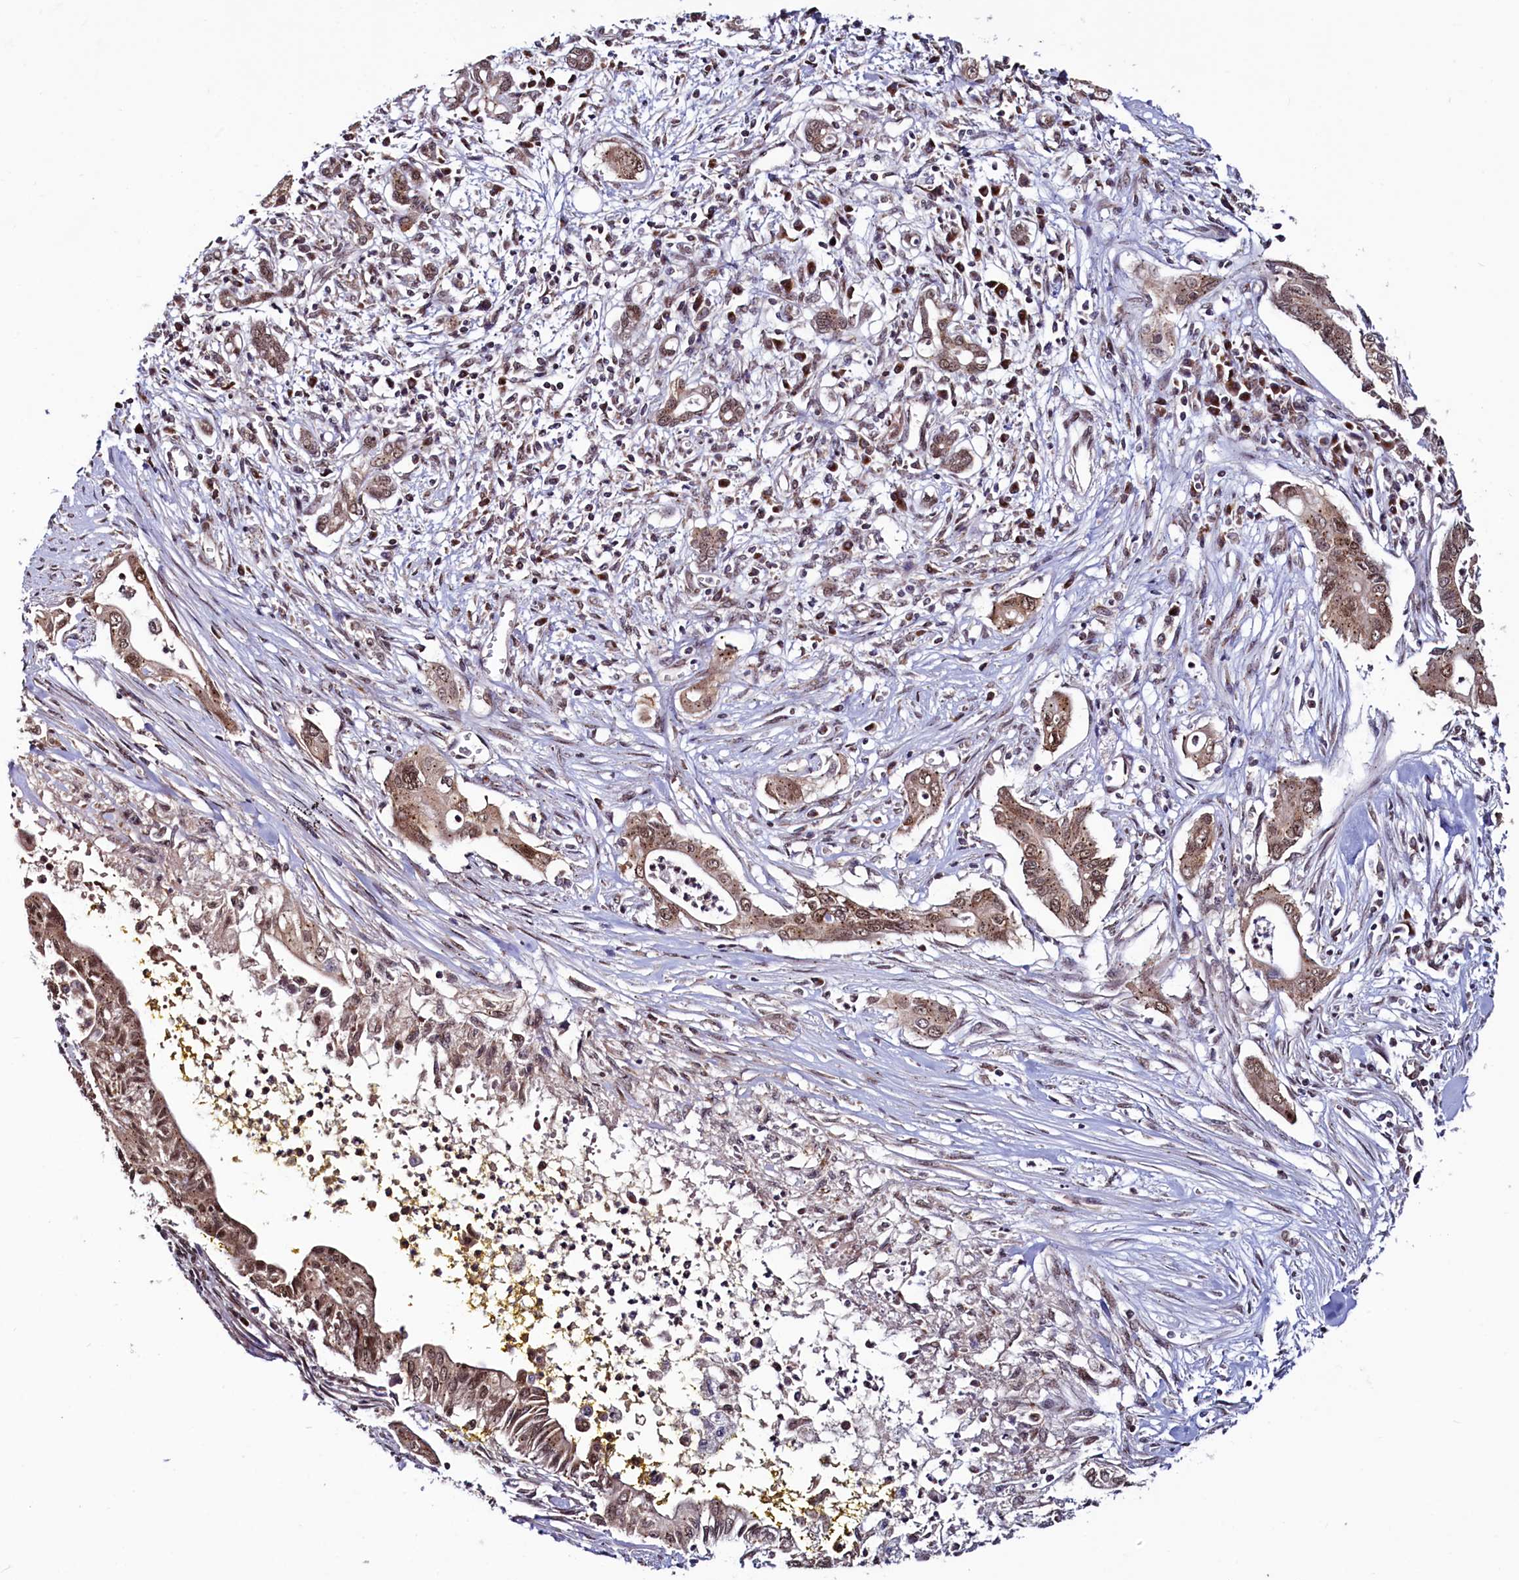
{"staining": {"intensity": "moderate", "quantity": ">75%", "location": "cytoplasmic/membranous,nuclear"}, "tissue": "pancreatic cancer", "cell_type": "Tumor cells", "image_type": "cancer", "snomed": [{"axis": "morphology", "description": "Adenocarcinoma, NOS"}, {"axis": "topography", "description": "Pancreas"}], "caption": "DAB immunohistochemical staining of human adenocarcinoma (pancreatic) displays moderate cytoplasmic/membranous and nuclear protein positivity in about >75% of tumor cells. The staining was performed using DAB to visualize the protein expression in brown, while the nuclei were stained in blue with hematoxylin (Magnification: 20x).", "gene": "SEC24C", "patient": {"sex": "male", "age": 58}}